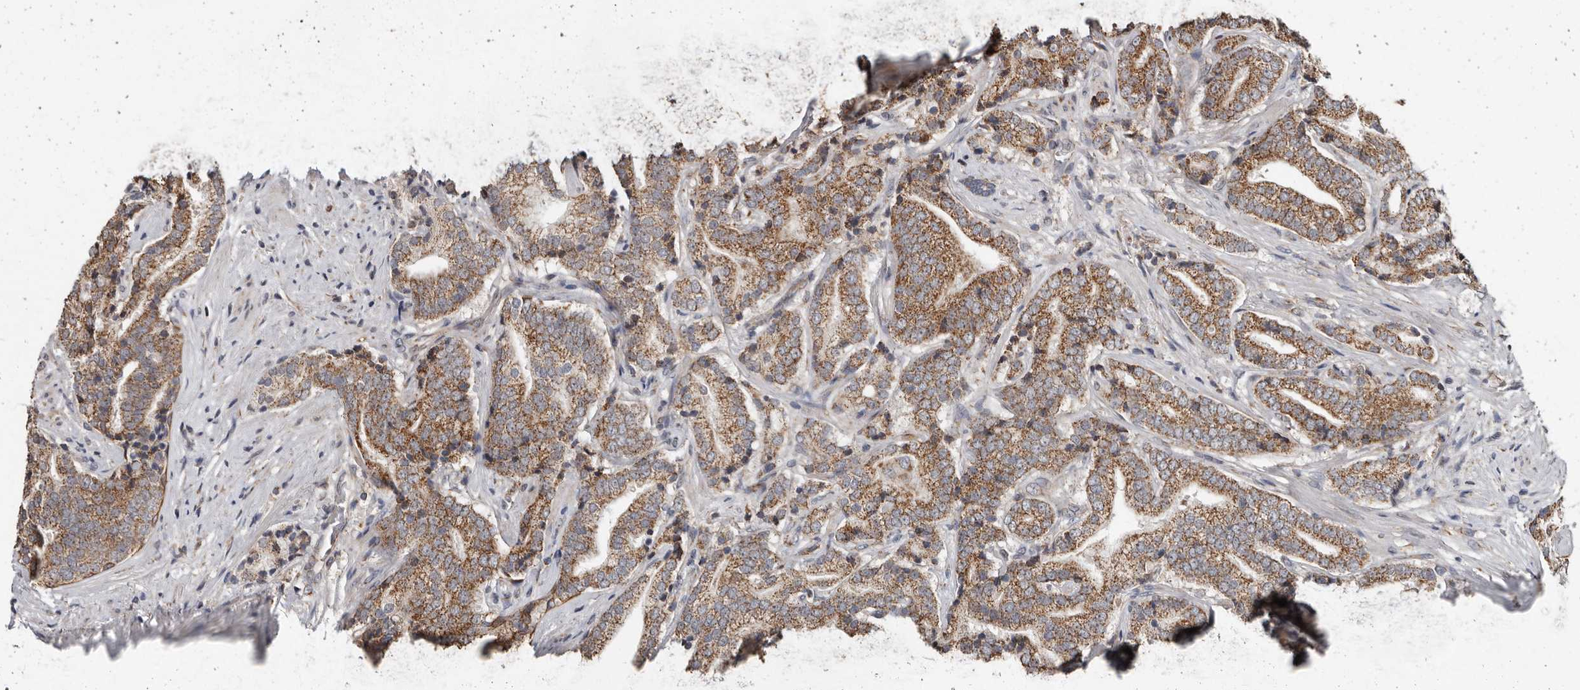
{"staining": {"intensity": "moderate", "quantity": ">75%", "location": "cytoplasmic/membranous"}, "tissue": "prostate cancer", "cell_type": "Tumor cells", "image_type": "cancer", "snomed": [{"axis": "morphology", "description": "Adenocarcinoma, High grade"}, {"axis": "topography", "description": "Prostate"}], "caption": "Approximately >75% of tumor cells in prostate cancer (high-grade adenocarcinoma) reveal moderate cytoplasmic/membranous protein positivity as visualized by brown immunohistochemical staining.", "gene": "MRPL18", "patient": {"sex": "male", "age": 57}}